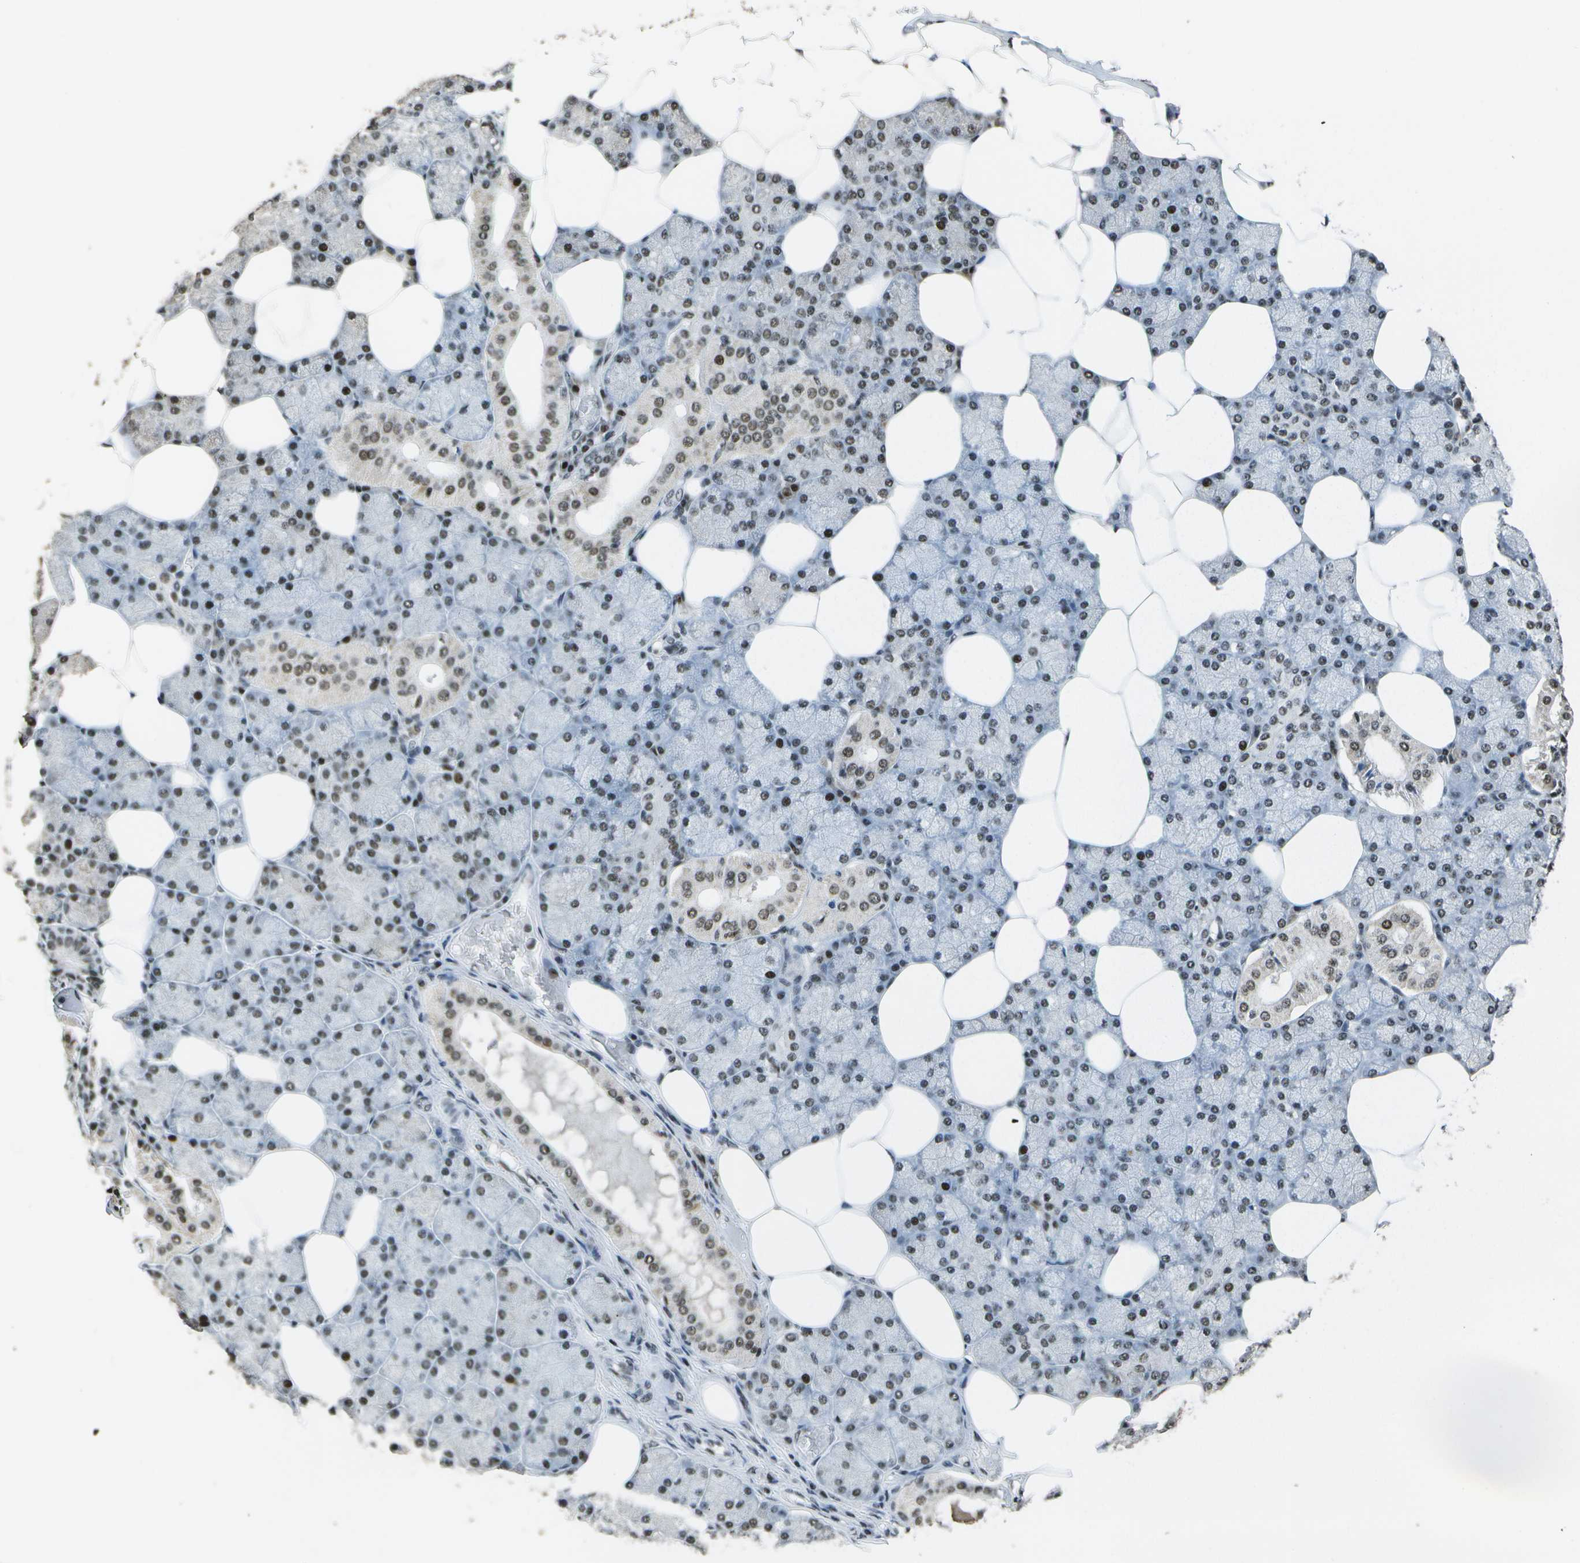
{"staining": {"intensity": "strong", "quantity": "25%-75%", "location": "nuclear"}, "tissue": "salivary gland", "cell_type": "Glandular cells", "image_type": "normal", "snomed": [{"axis": "morphology", "description": "Normal tissue, NOS"}, {"axis": "topography", "description": "Salivary gland"}], "caption": "Glandular cells exhibit strong nuclear staining in about 25%-75% of cells in benign salivary gland. (DAB IHC, brown staining for protein, blue staining for nuclei).", "gene": "NSRP1", "patient": {"sex": "male", "age": 62}}